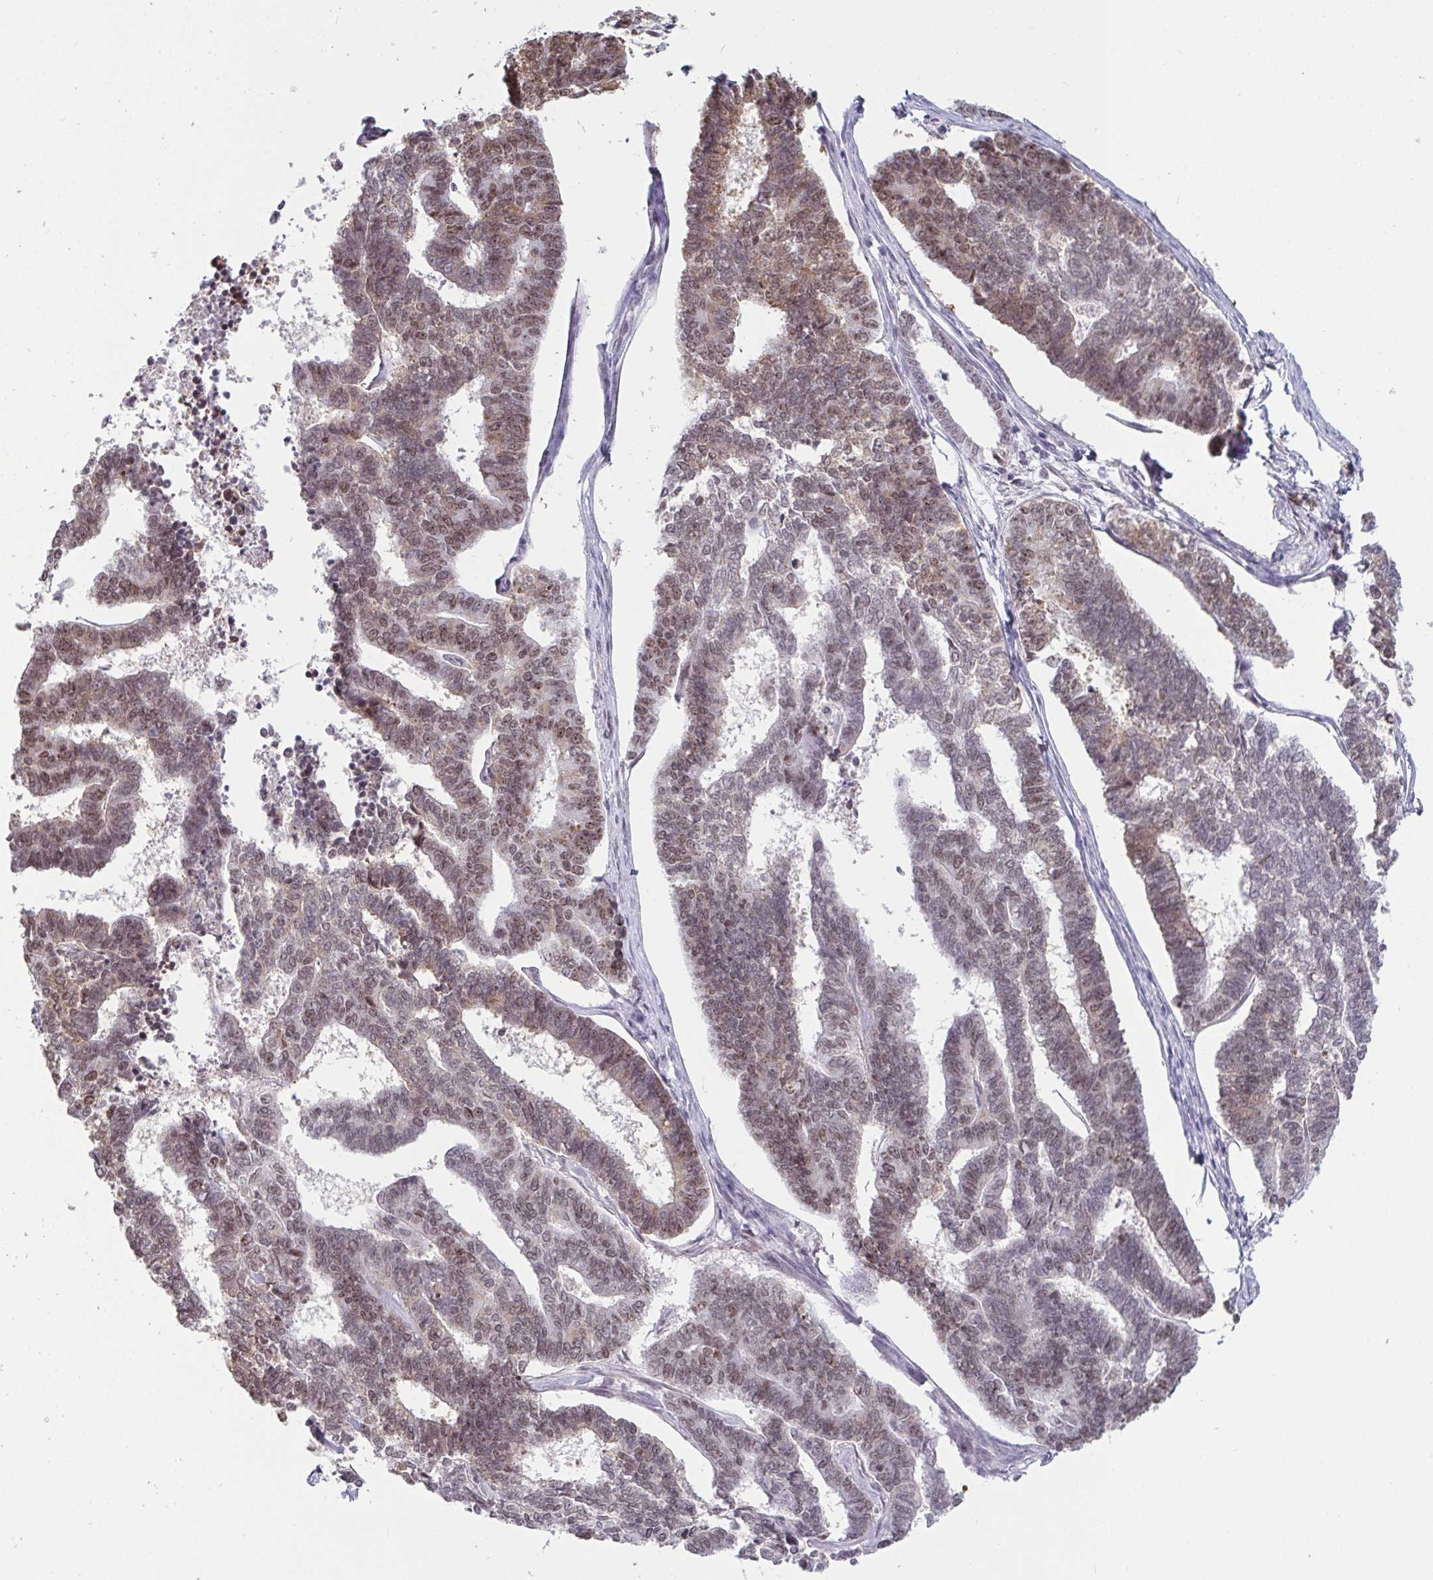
{"staining": {"intensity": "moderate", "quantity": "25%-75%", "location": "cytoplasmic/membranous,nuclear"}, "tissue": "endometrial cancer", "cell_type": "Tumor cells", "image_type": "cancer", "snomed": [{"axis": "morphology", "description": "Adenocarcinoma, NOS"}, {"axis": "topography", "description": "Endometrium"}], "caption": "Human endometrial cancer stained for a protein (brown) reveals moderate cytoplasmic/membranous and nuclear positive staining in about 25%-75% of tumor cells.", "gene": "SUPT16H", "patient": {"sex": "female", "age": 70}}